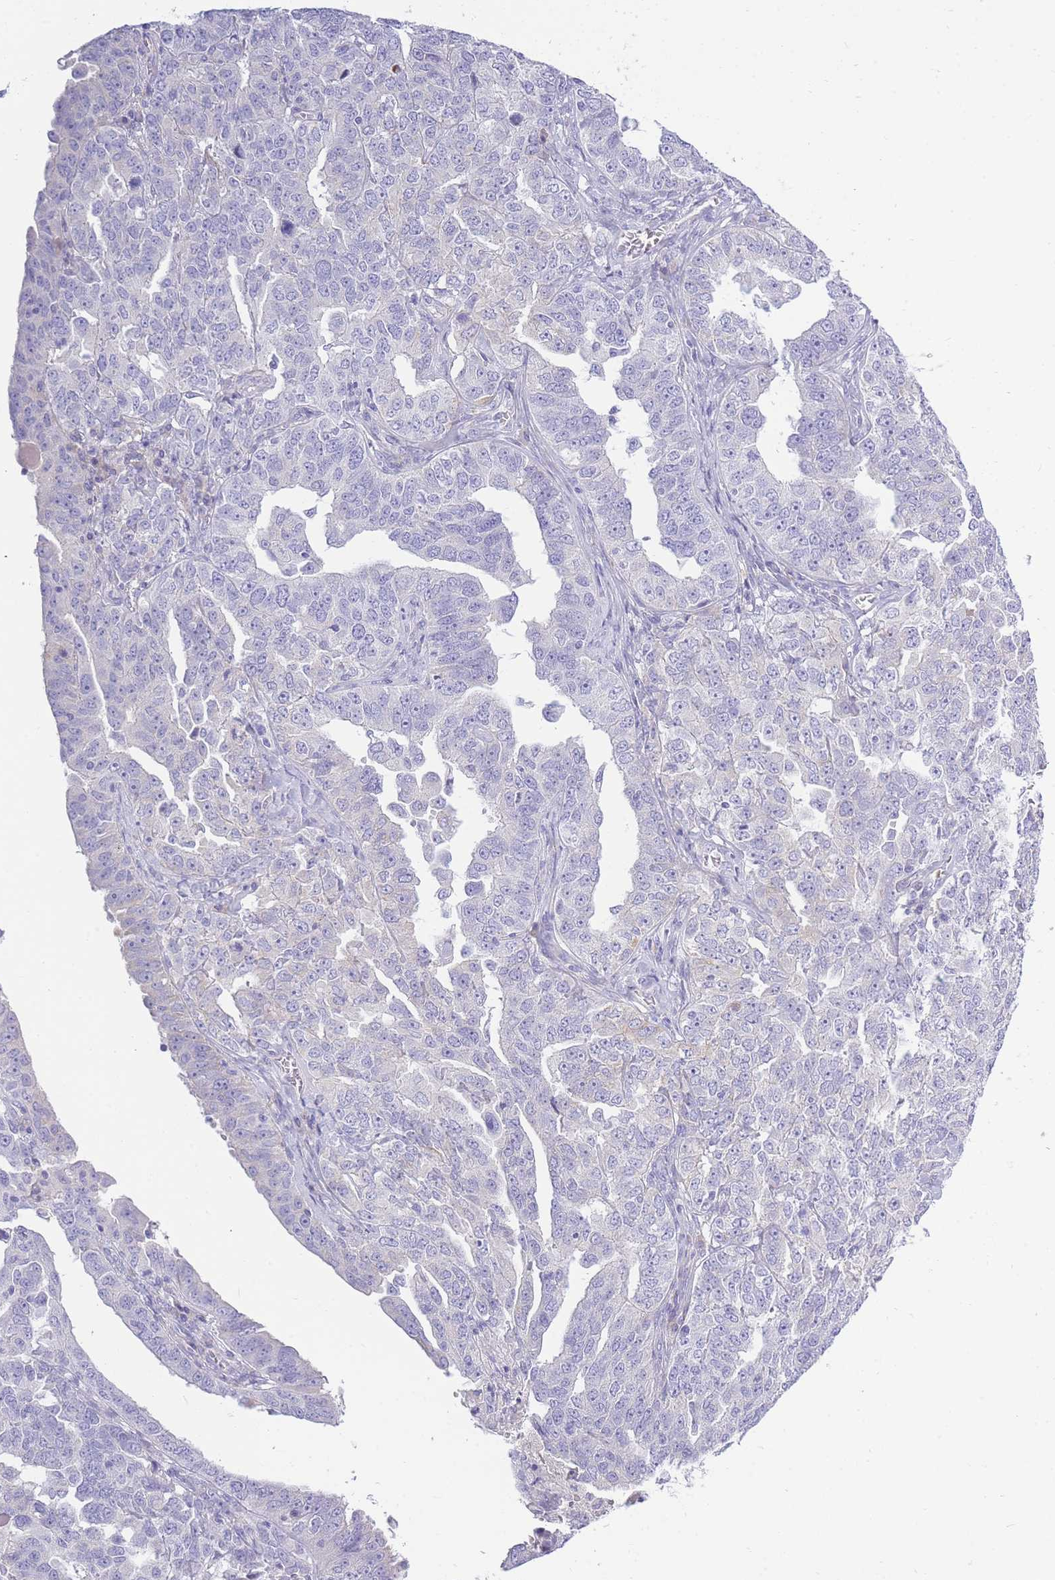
{"staining": {"intensity": "negative", "quantity": "none", "location": "none"}, "tissue": "ovarian cancer", "cell_type": "Tumor cells", "image_type": "cancer", "snomed": [{"axis": "morphology", "description": "Carcinoma, endometroid"}, {"axis": "topography", "description": "Ovary"}], "caption": "Immunohistochemistry (IHC) histopathology image of neoplastic tissue: human endometroid carcinoma (ovarian) stained with DAB (3,3'-diaminobenzidine) displays no significant protein positivity in tumor cells. (IHC, brightfield microscopy, high magnification).", "gene": "TPSD1", "patient": {"sex": "female", "age": 62}}